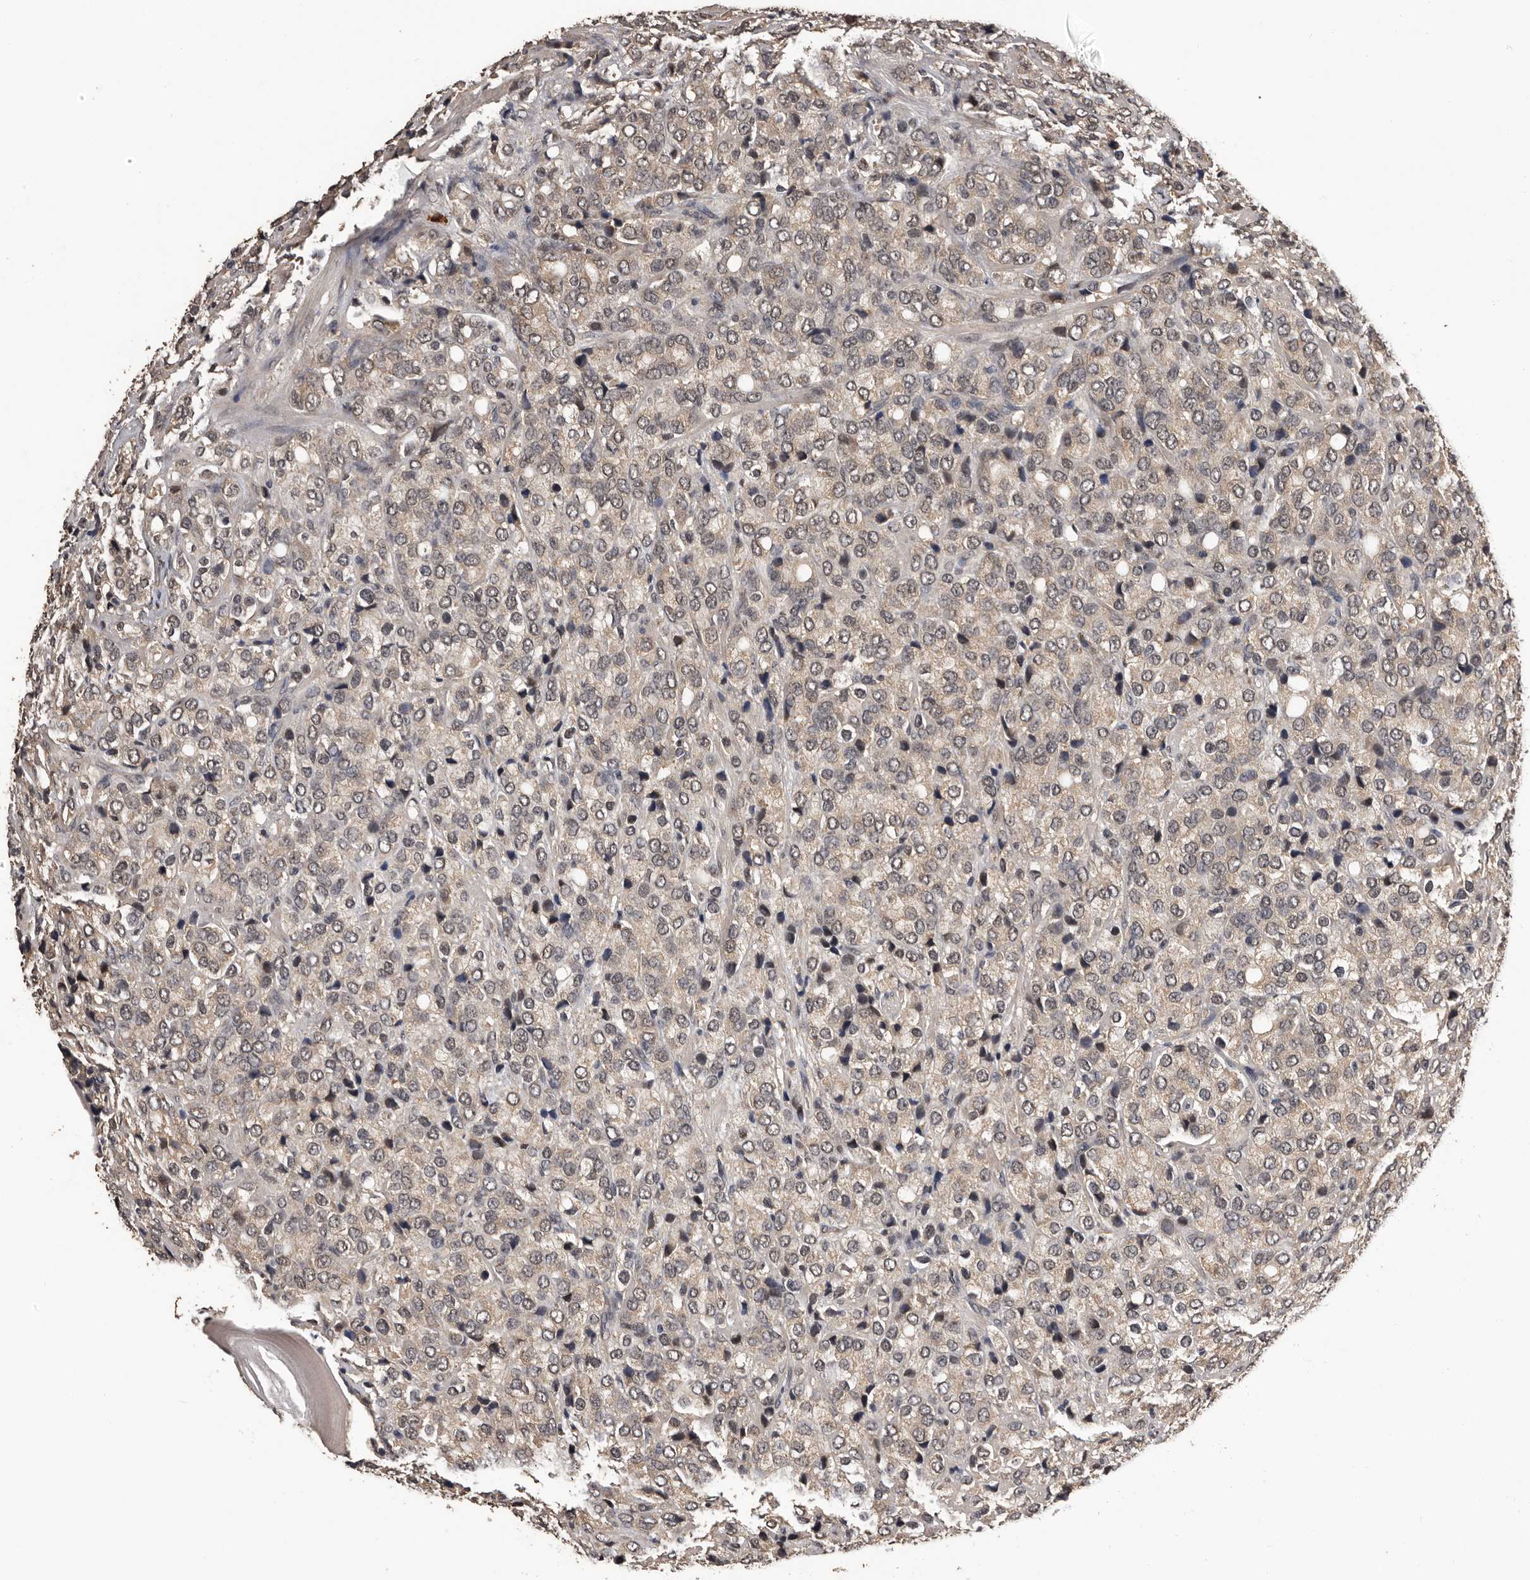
{"staining": {"intensity": "weak", "quantity": "<25%", "location": "nuclear"}, "tissue": "prostate cancer", "cell_type": "Tumor cells", "image_type": "cancer", "snomed": [{"axis": "morphology", "description": "Adenocarcinoma, Medium grade"}, {"axis": "topography", "description": "Prostate"}], "caption": "Immunohistochemical staining of human adenocarcinoma (medium-grade) (prostate) demonstrates no significant expression in tumor cells.", "gene": "VPS37A", "patient": {"sex": "male", "age": 70}}